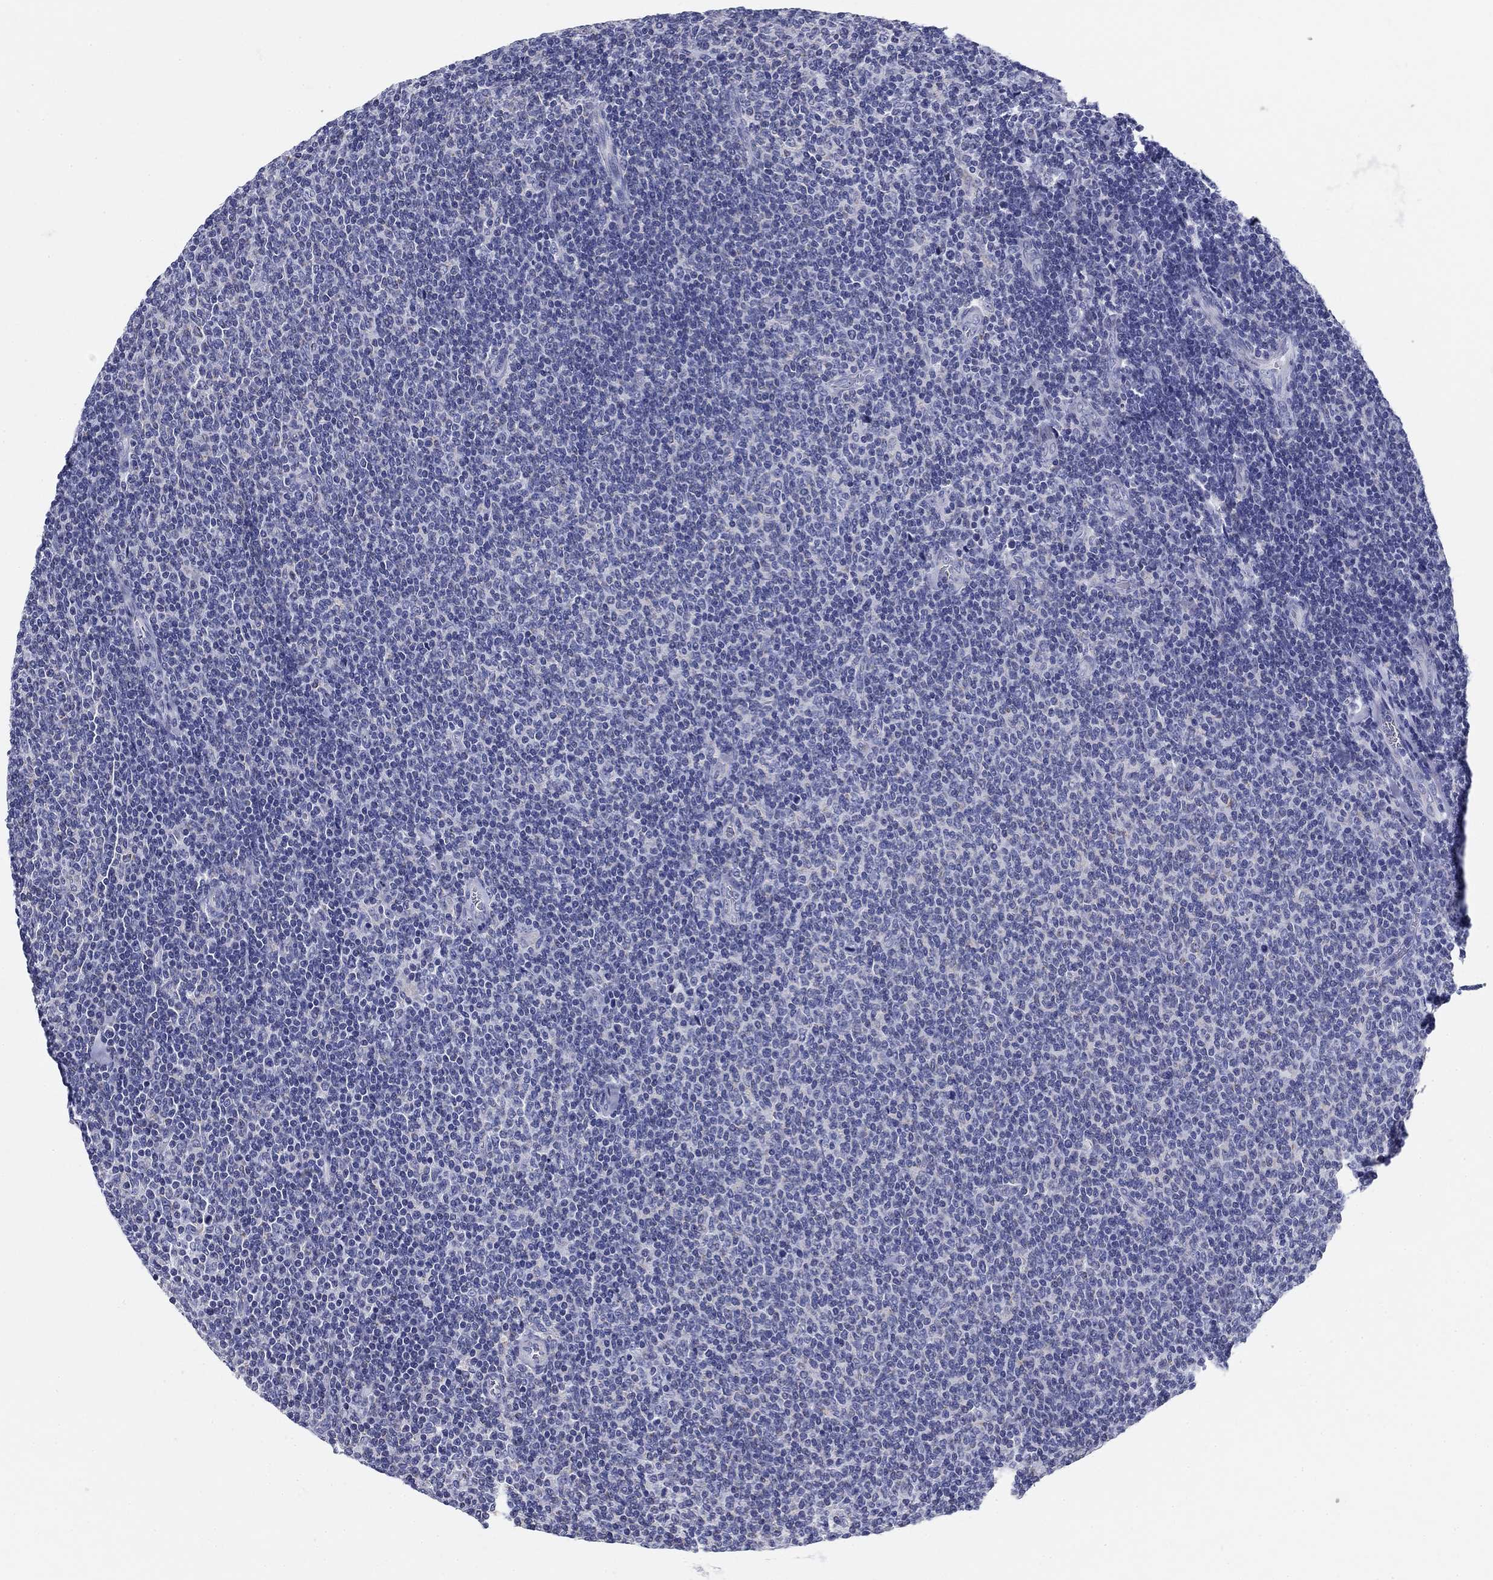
{"staining": {"intensity": "negative", "quantity": "none", "location": "none"}, "tissue": "lymphoma", "cell_type": "Tumor cells", "image_type": "cancer", "snomed": [{"axis": "morphology", "description": "Malignant lymphoma, non-Hodgkin's type, Low grade"}, {"axis": "topography", "description": "Lymph node"}], "caption": "The immunohistochemistry photomicrograph has no significant positivity in tumor cells of low-grade malignant lymphoma, non-Hodgkin's type tissue.", "gene": "UPB1", "patient": {"sex": "male", "age": 52}}